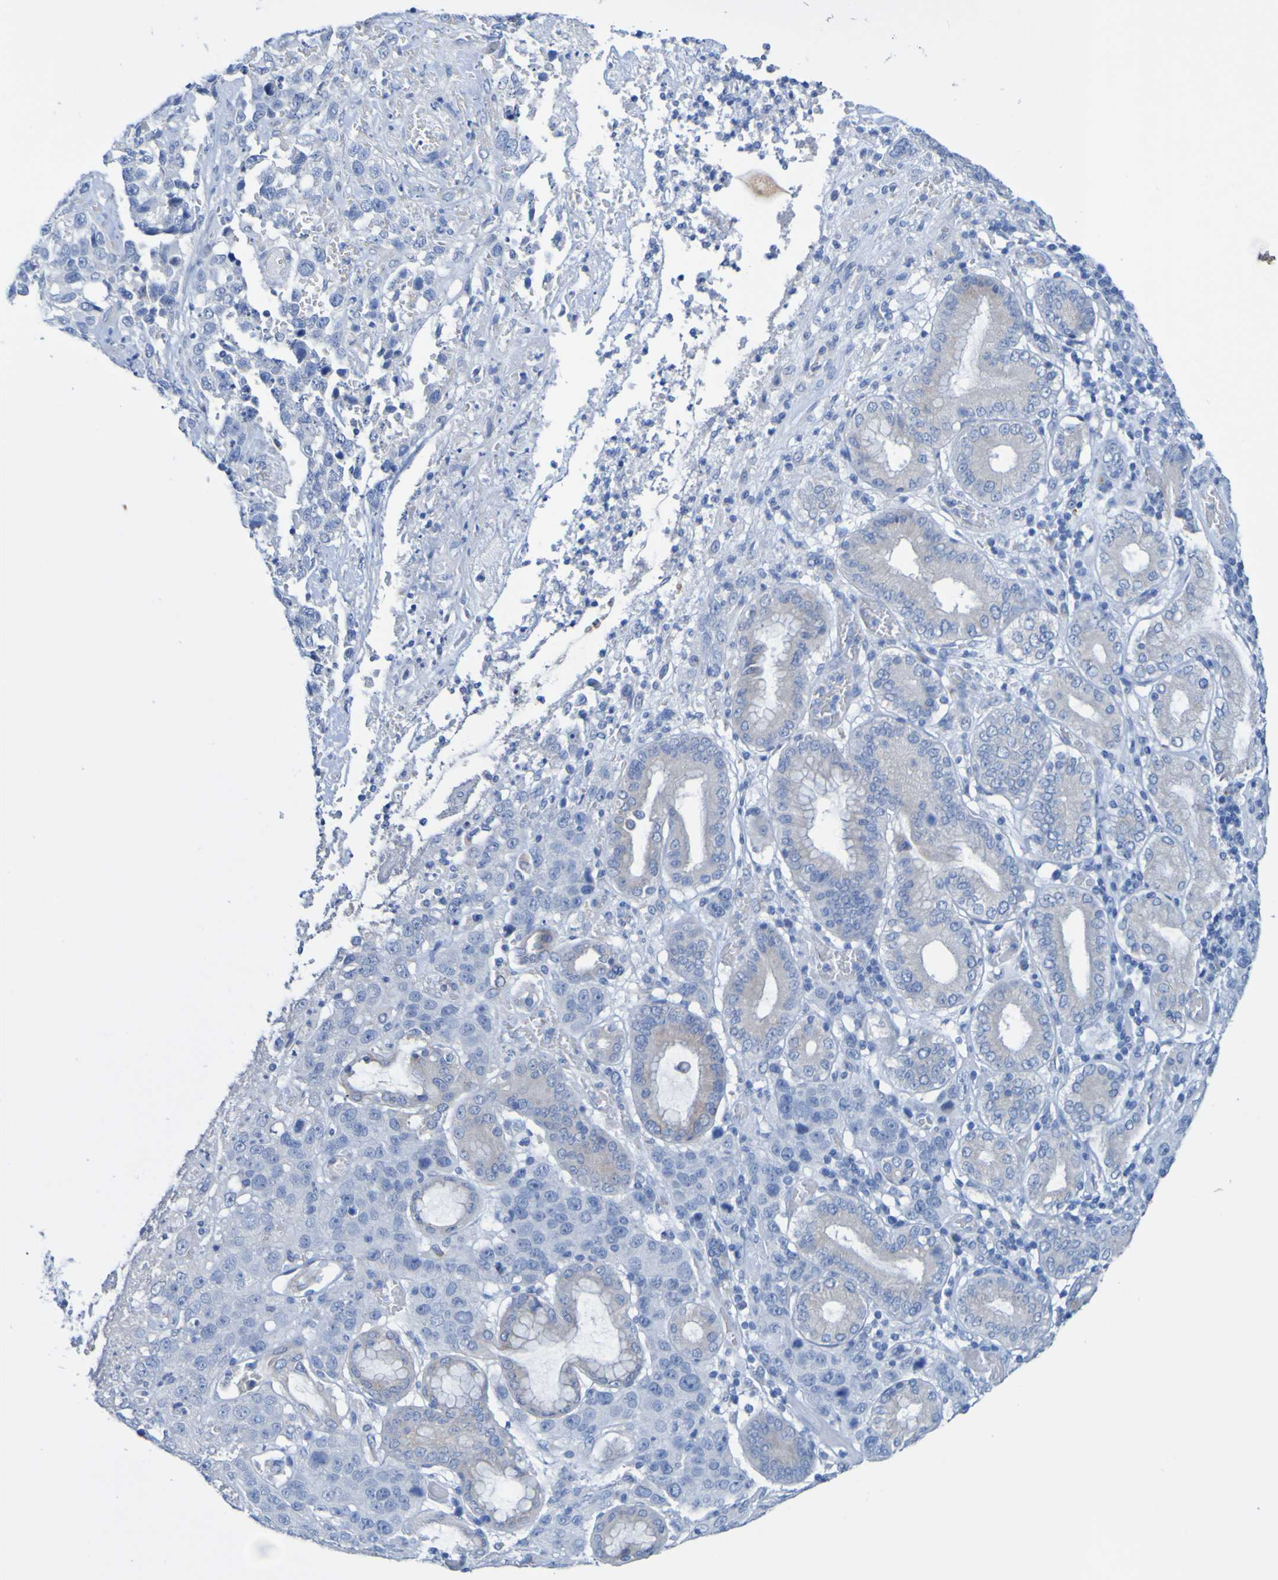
{"staining": {"intensity": "negative", "quantity": "none", "location": "none"}, "tissue": "stomach cancer", "cell_type": "Tumor cells", "image_type": "cancer", "snomed": [{"axis": "morphology", "description": "Normal tissue, NOS"}, {"axis": "morphology", "description": "Adenocarcinoma, NOS"}, {"axis": "topography", "description": "Stomach"}], "caption": "A photomicrograph of stomach cancer stained for a protein reveals no brown staining in tumor cells. (Stains: DAB IHC with hematoxylin counter stain, Microscopy: brightfield microscopy at high magnification).", "gene": "ACMSD", "patient": {"sex": "male", "age": 48}}